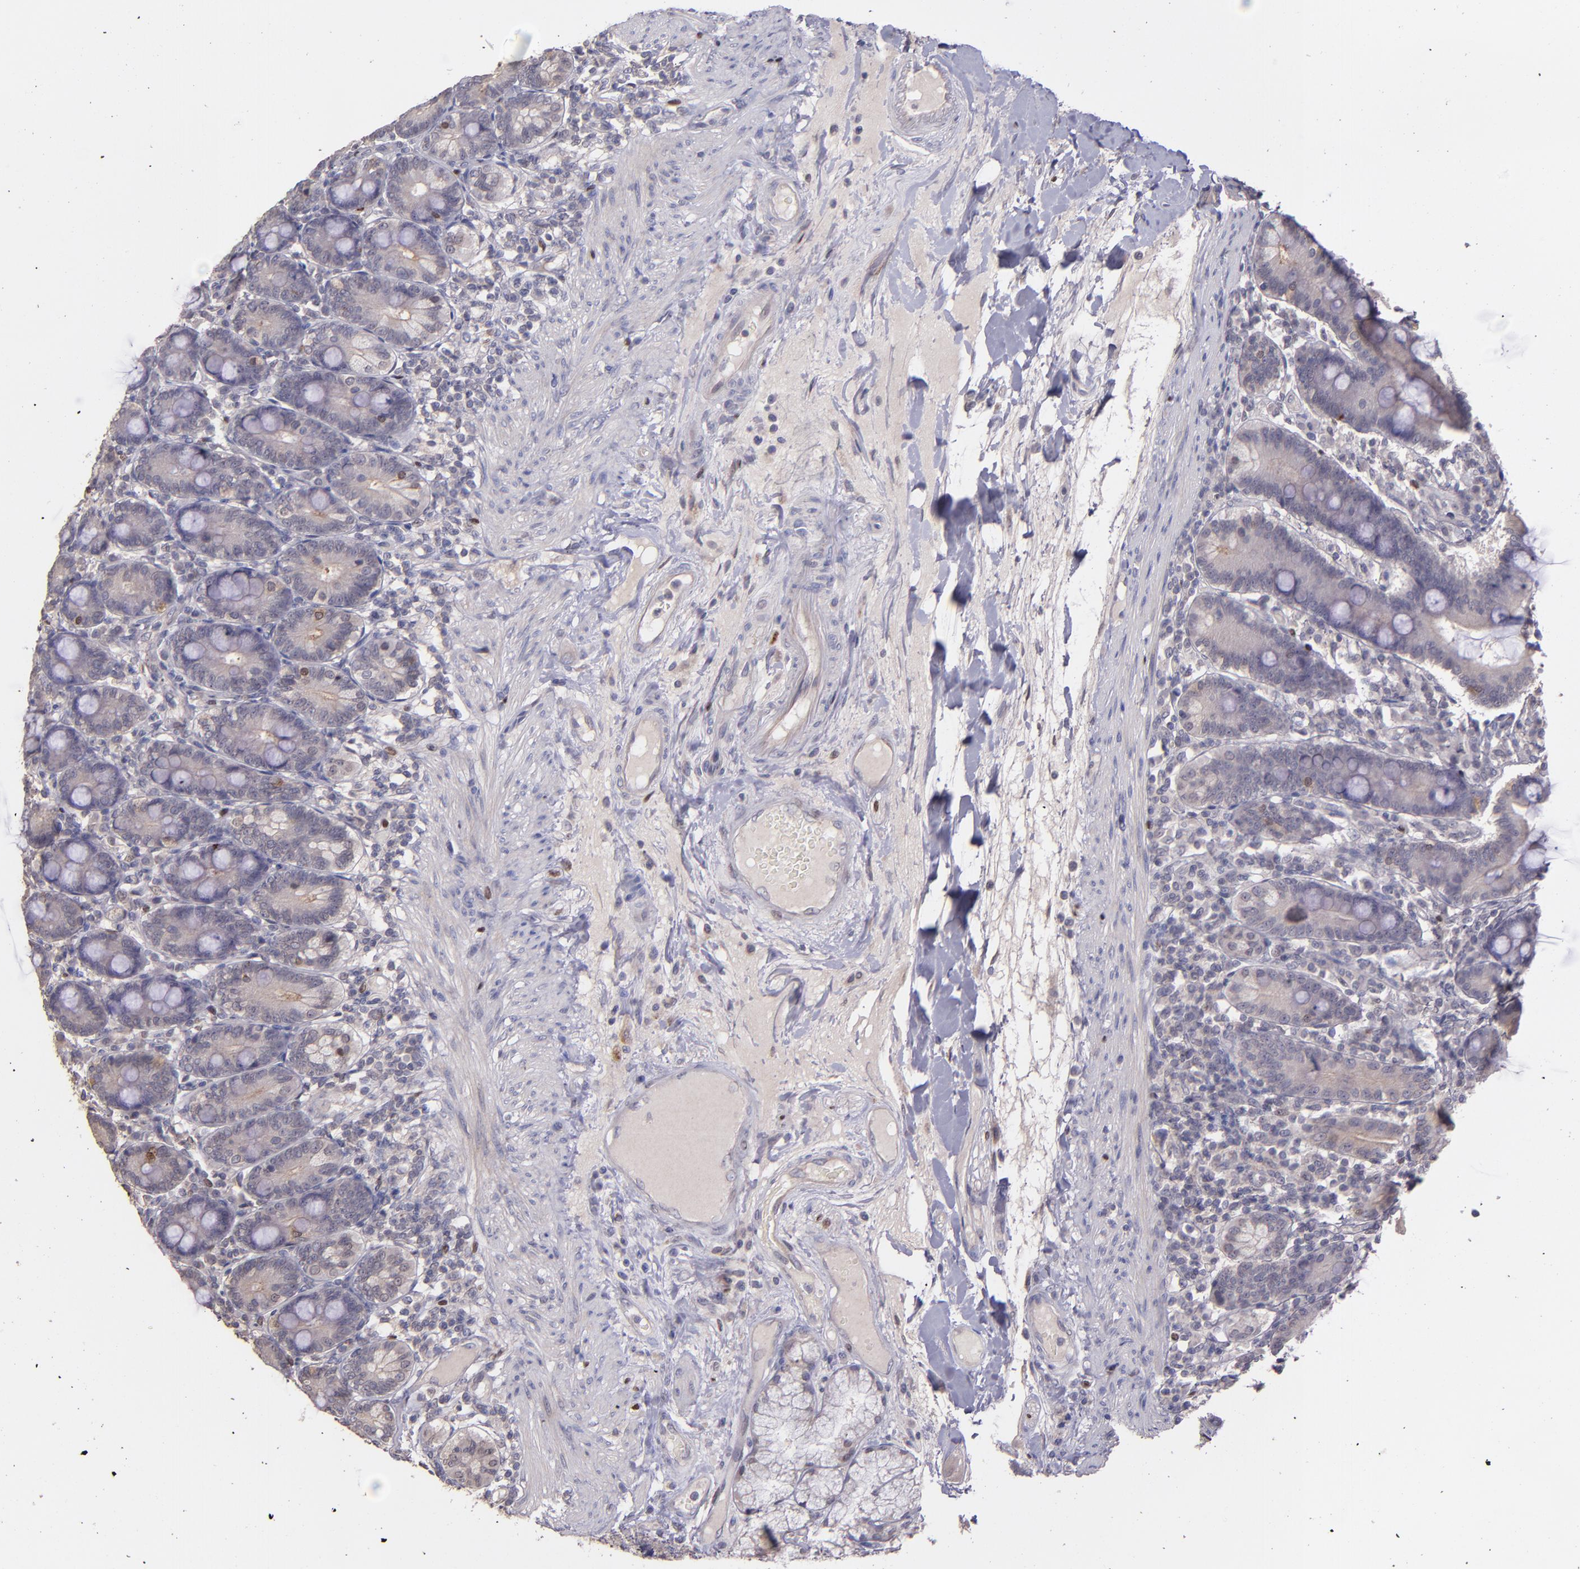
{"staining": {"intensity": "weak", "quantity": ">75%", "location": "cytoplasmic/membranous"}, "tissue": "duodenum", "cell_type": "Glandular cells", "image_type": "normal", "snomed": [{"axis": "morphology", "description": "Normal tissue, NOS"}, {"axis": "topography", "description": "Duodenum"}], "caption": "This micrograph displays IHC staining of normal duodenum, with low weak cytoplasmic/membranous expression in about >75% of glandular cells.", "gene": "NUP62CL", "patient": {"sex": "female", "age": 64}}